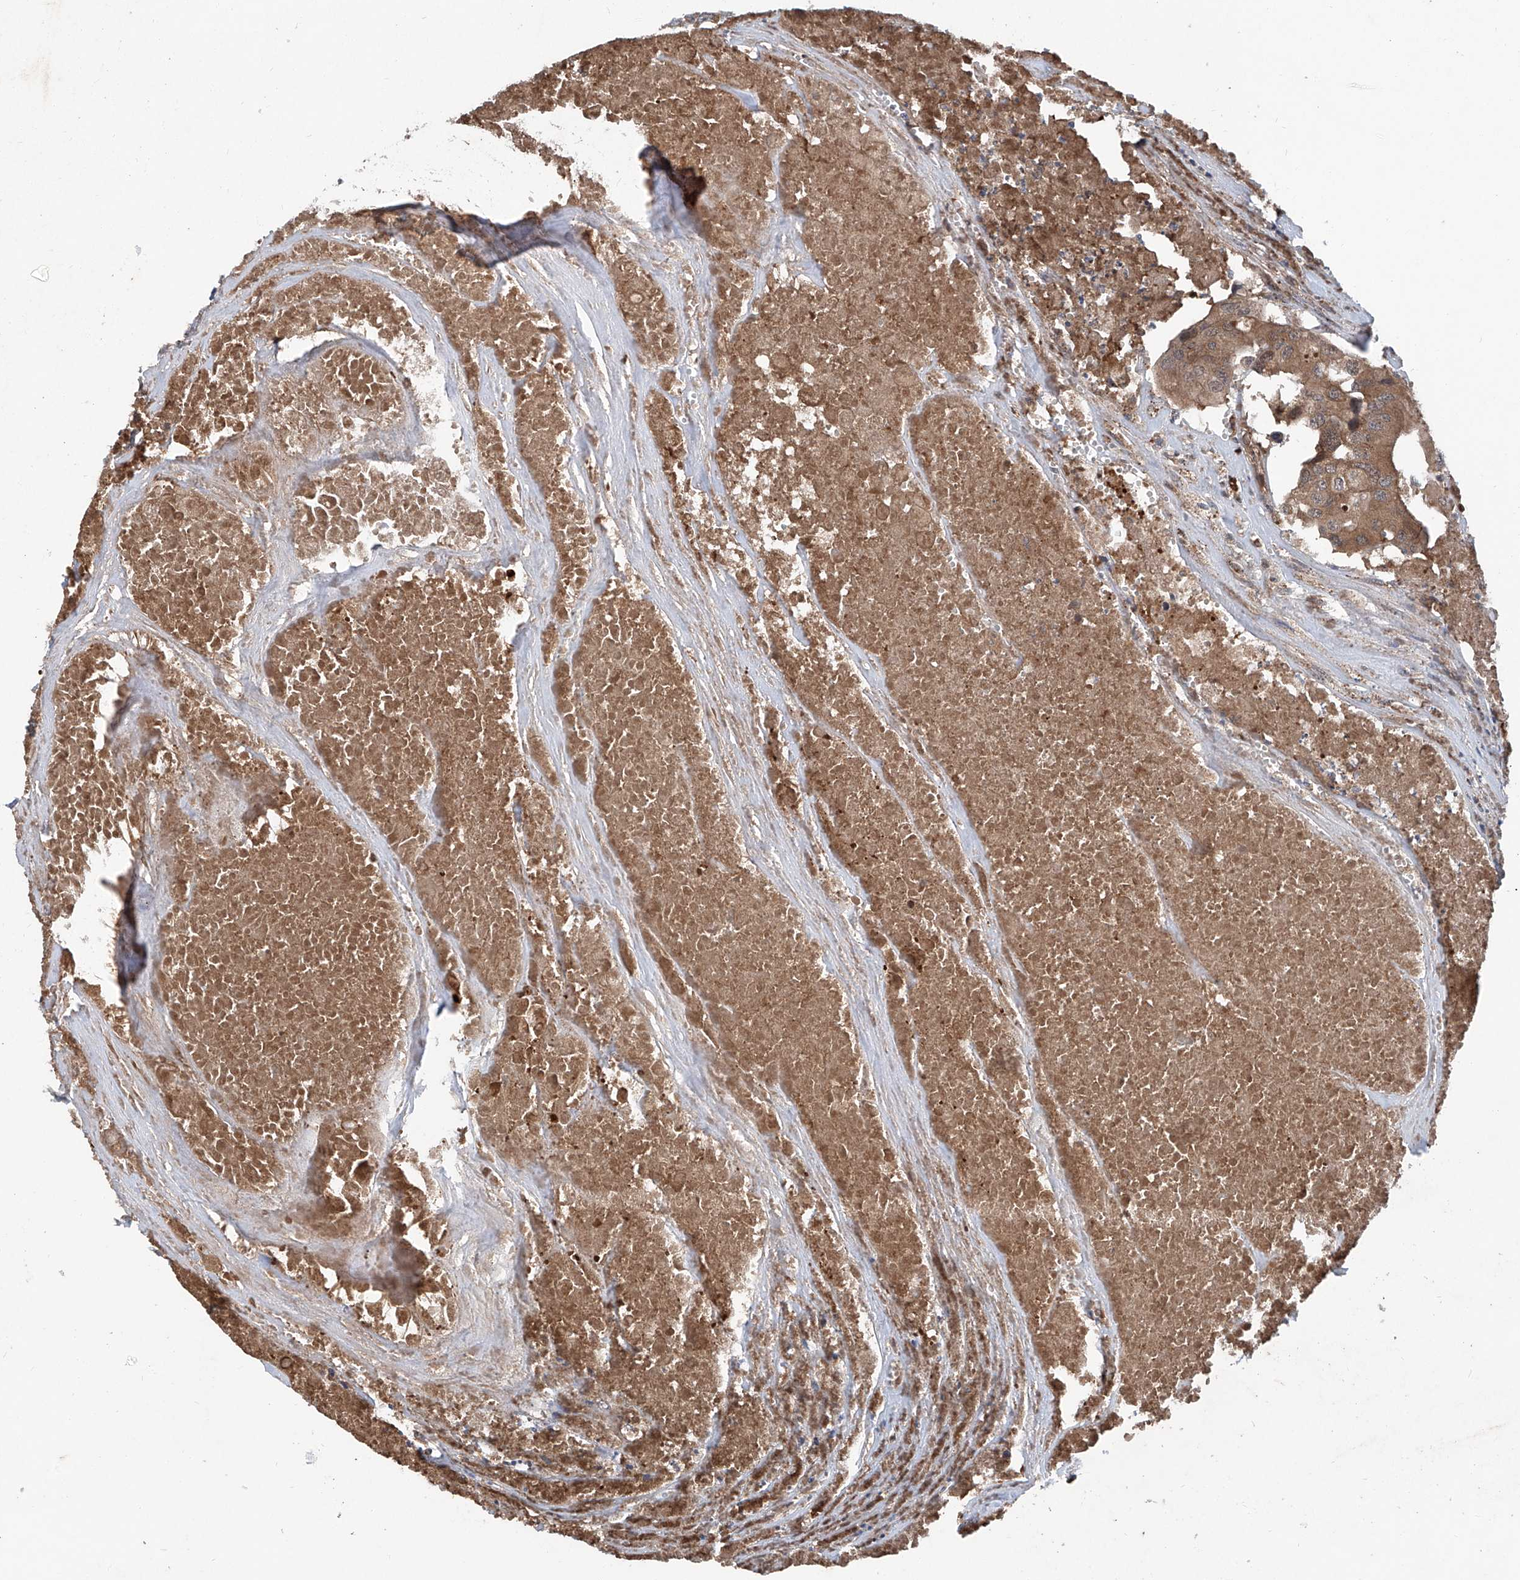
{"staining": {"intensity": "moderate", "quantity": ">75%", "location": "cytoplasmic/membranous"}, "tissue": "colorectal cancer", "cell_type": "Tumor cells", "image_type": "cancer", "snomed": [{"axis": "morphology", "description": "Adenocarcinoma, NOS"}, {"axis": "topography", "description": "Colon"}], "caption": "Human colorectal cancer stained with a brown dye demonstrates moderate cytoplasmic/membranous positive expression in approximately >75% of tumor cells.", "gene": "ASCC3", "patient": {"sex": "male", "age": 77}}